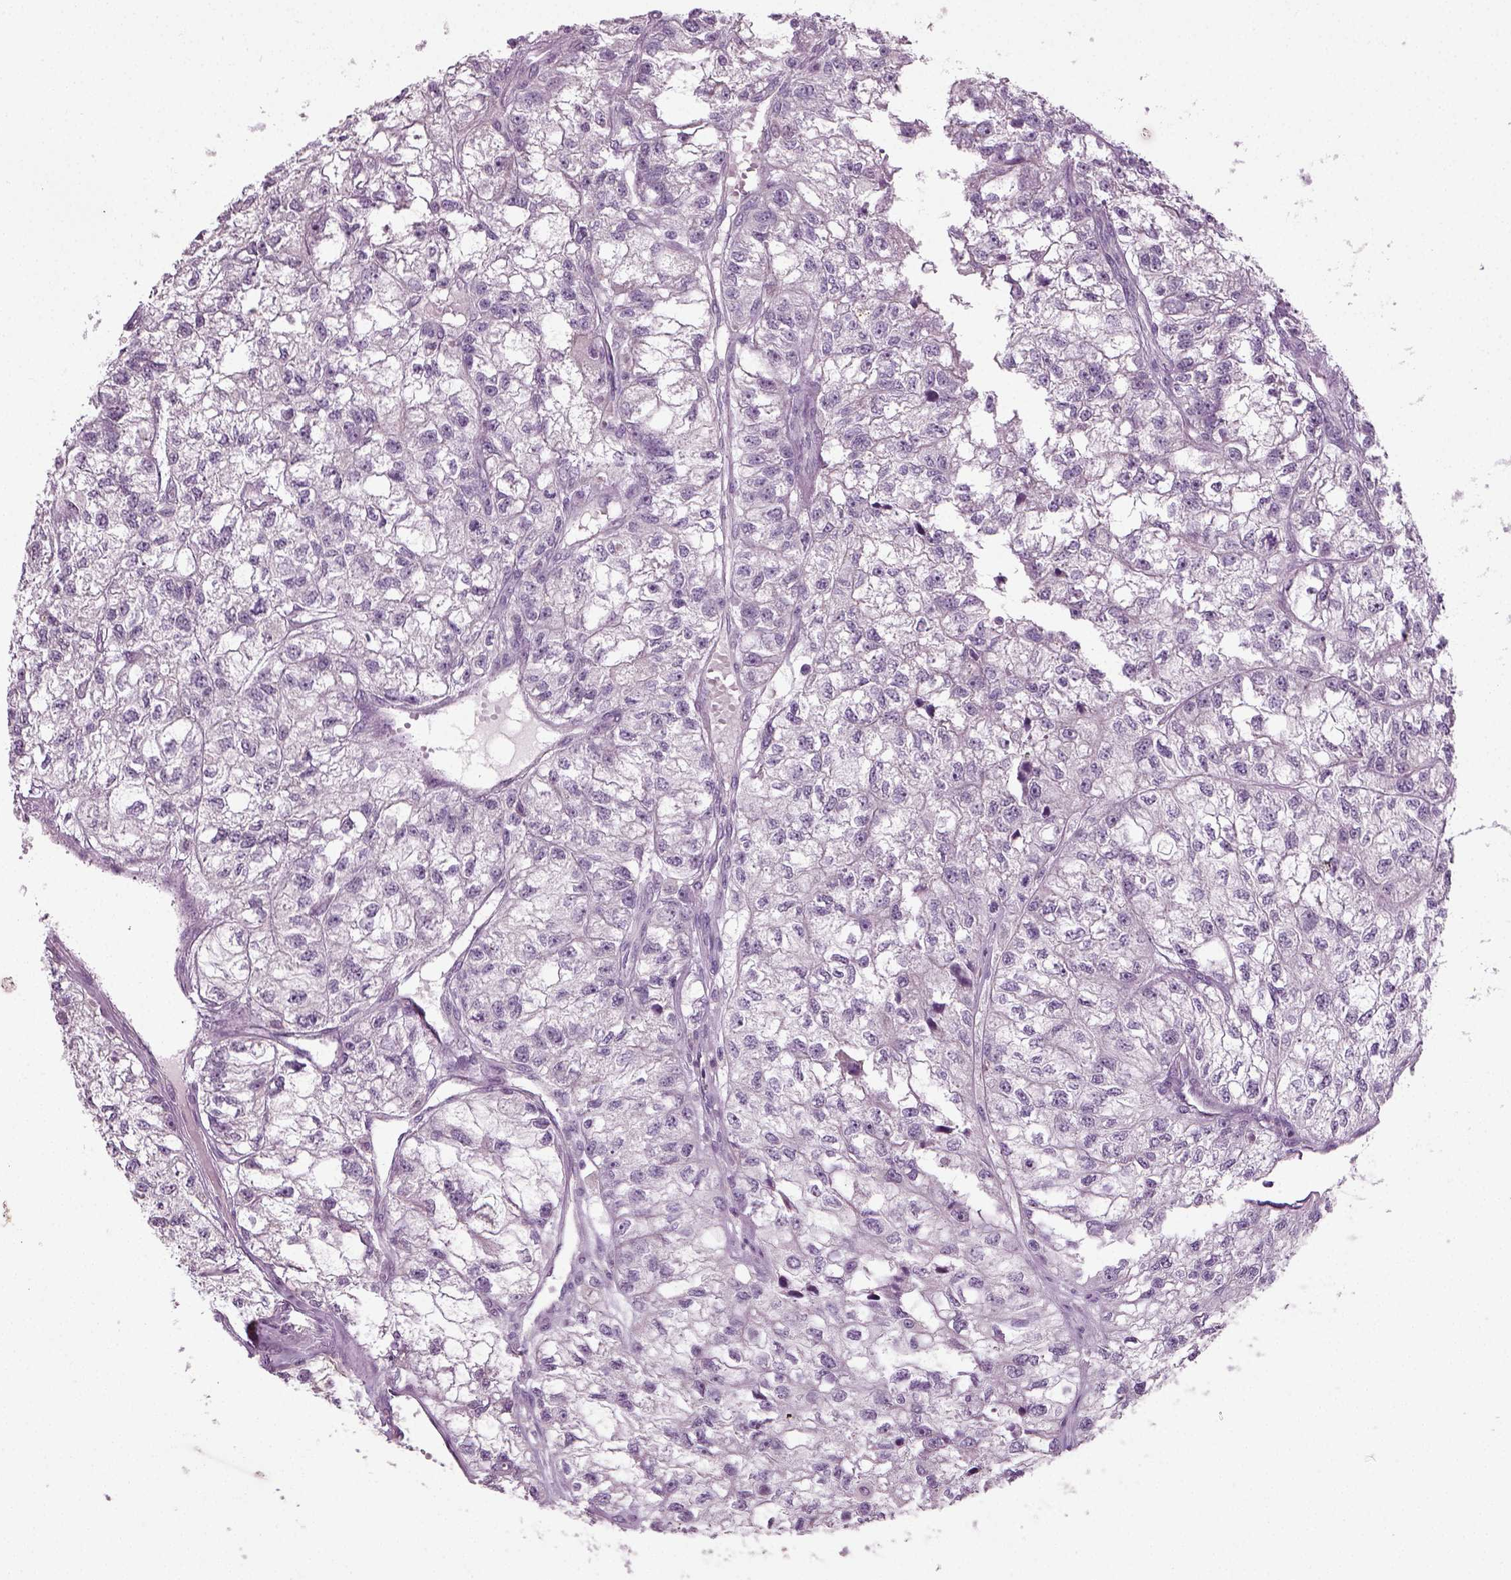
{"staining": {"intensity": "negative", "quantity": "none", "location": "none"}, "tissue": "renal cancer", "cell_type": "Tumor cells", "image_type": "cancer", "snomed": [{"axis": "morphology", "description": "Adenocarcinoma, NOS"}, {"axis": "topography", "description": "Kidney"}], "caption": "Tumor cells show no significant positivity in renal cancer (adenocarcinoma).", "gene": "SYNGAP1", "patient": {"sex": "male", "age": 56}}